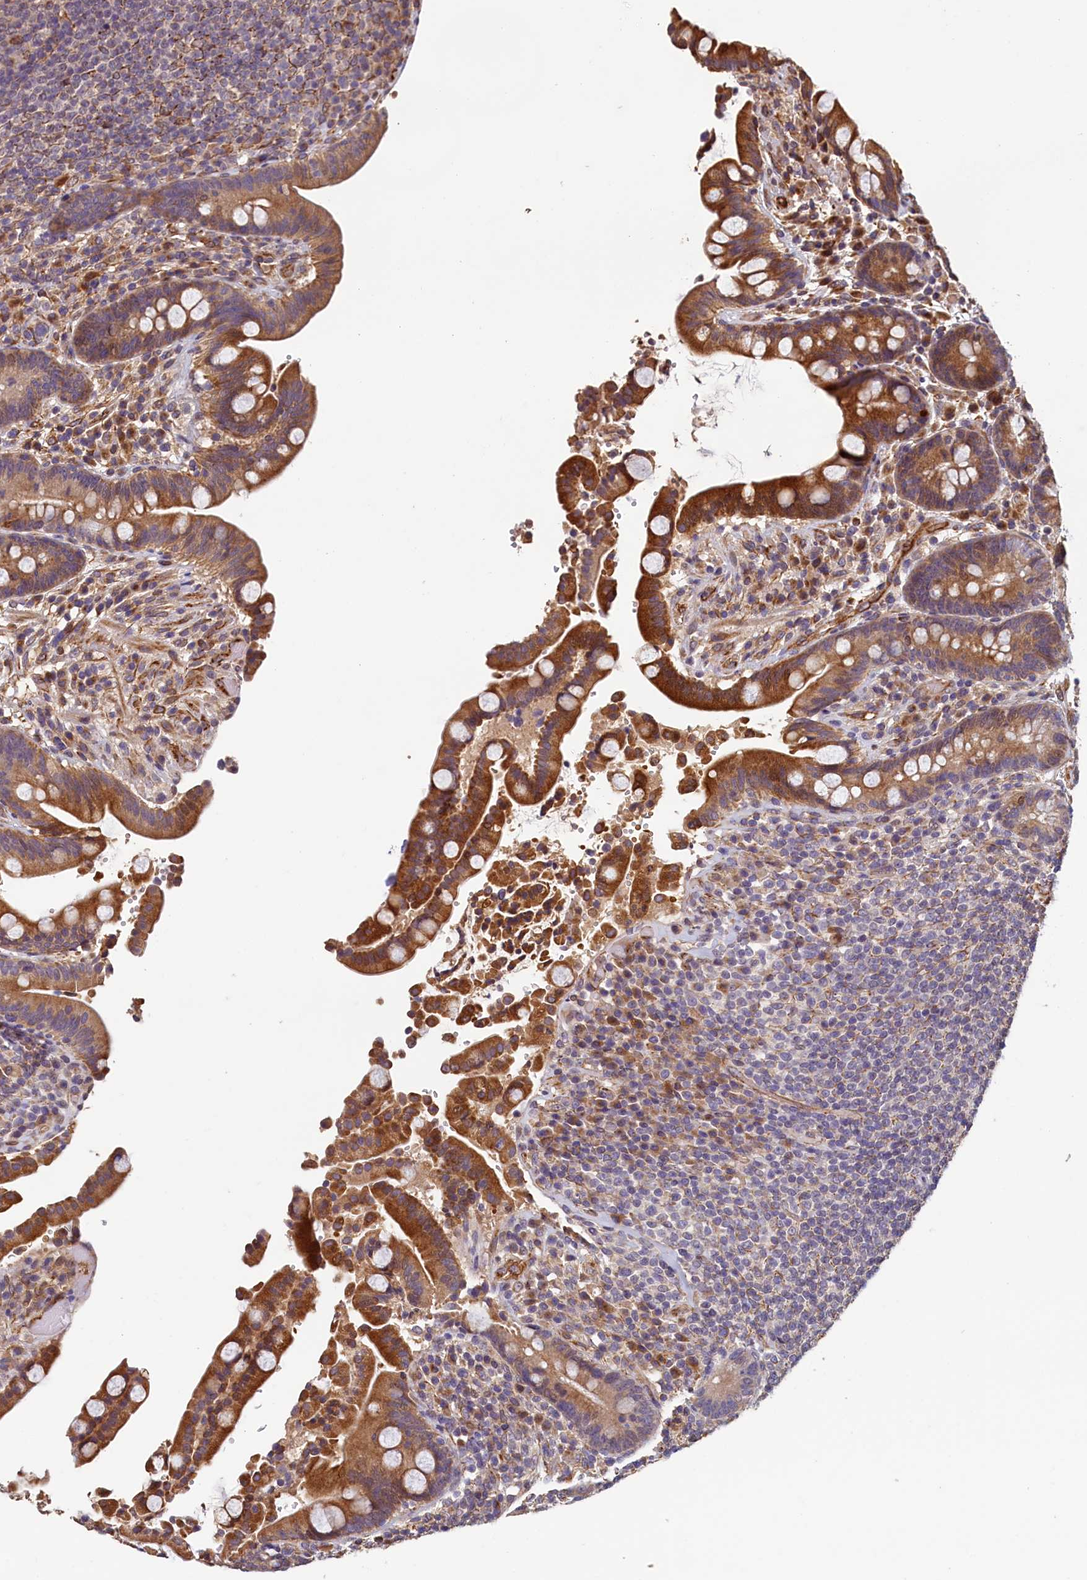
{"staining": {"intensity": "strong", "quantity": ">75%", "location": "cytoplasmic/membranous"}, "tissue": "colon", "cell_type": "Endothelial cells", "image_type": "normal", "snomed": [{"axis": "morphology", "description": "Normal tissue, NOS"}, {"axis": "topography", "description": "Colon"}], "caption": "Immunohistochemistry image of normal colon: human colon stained using IHC displays high levels of strong protein expression localized specifically in the cytoplasmic/membranous of endothelial cells, appearing as a cytoplasmic/membranous brown color.", "gene": "ACSBG1", "patient": {"sex": "male", "age": 73}}